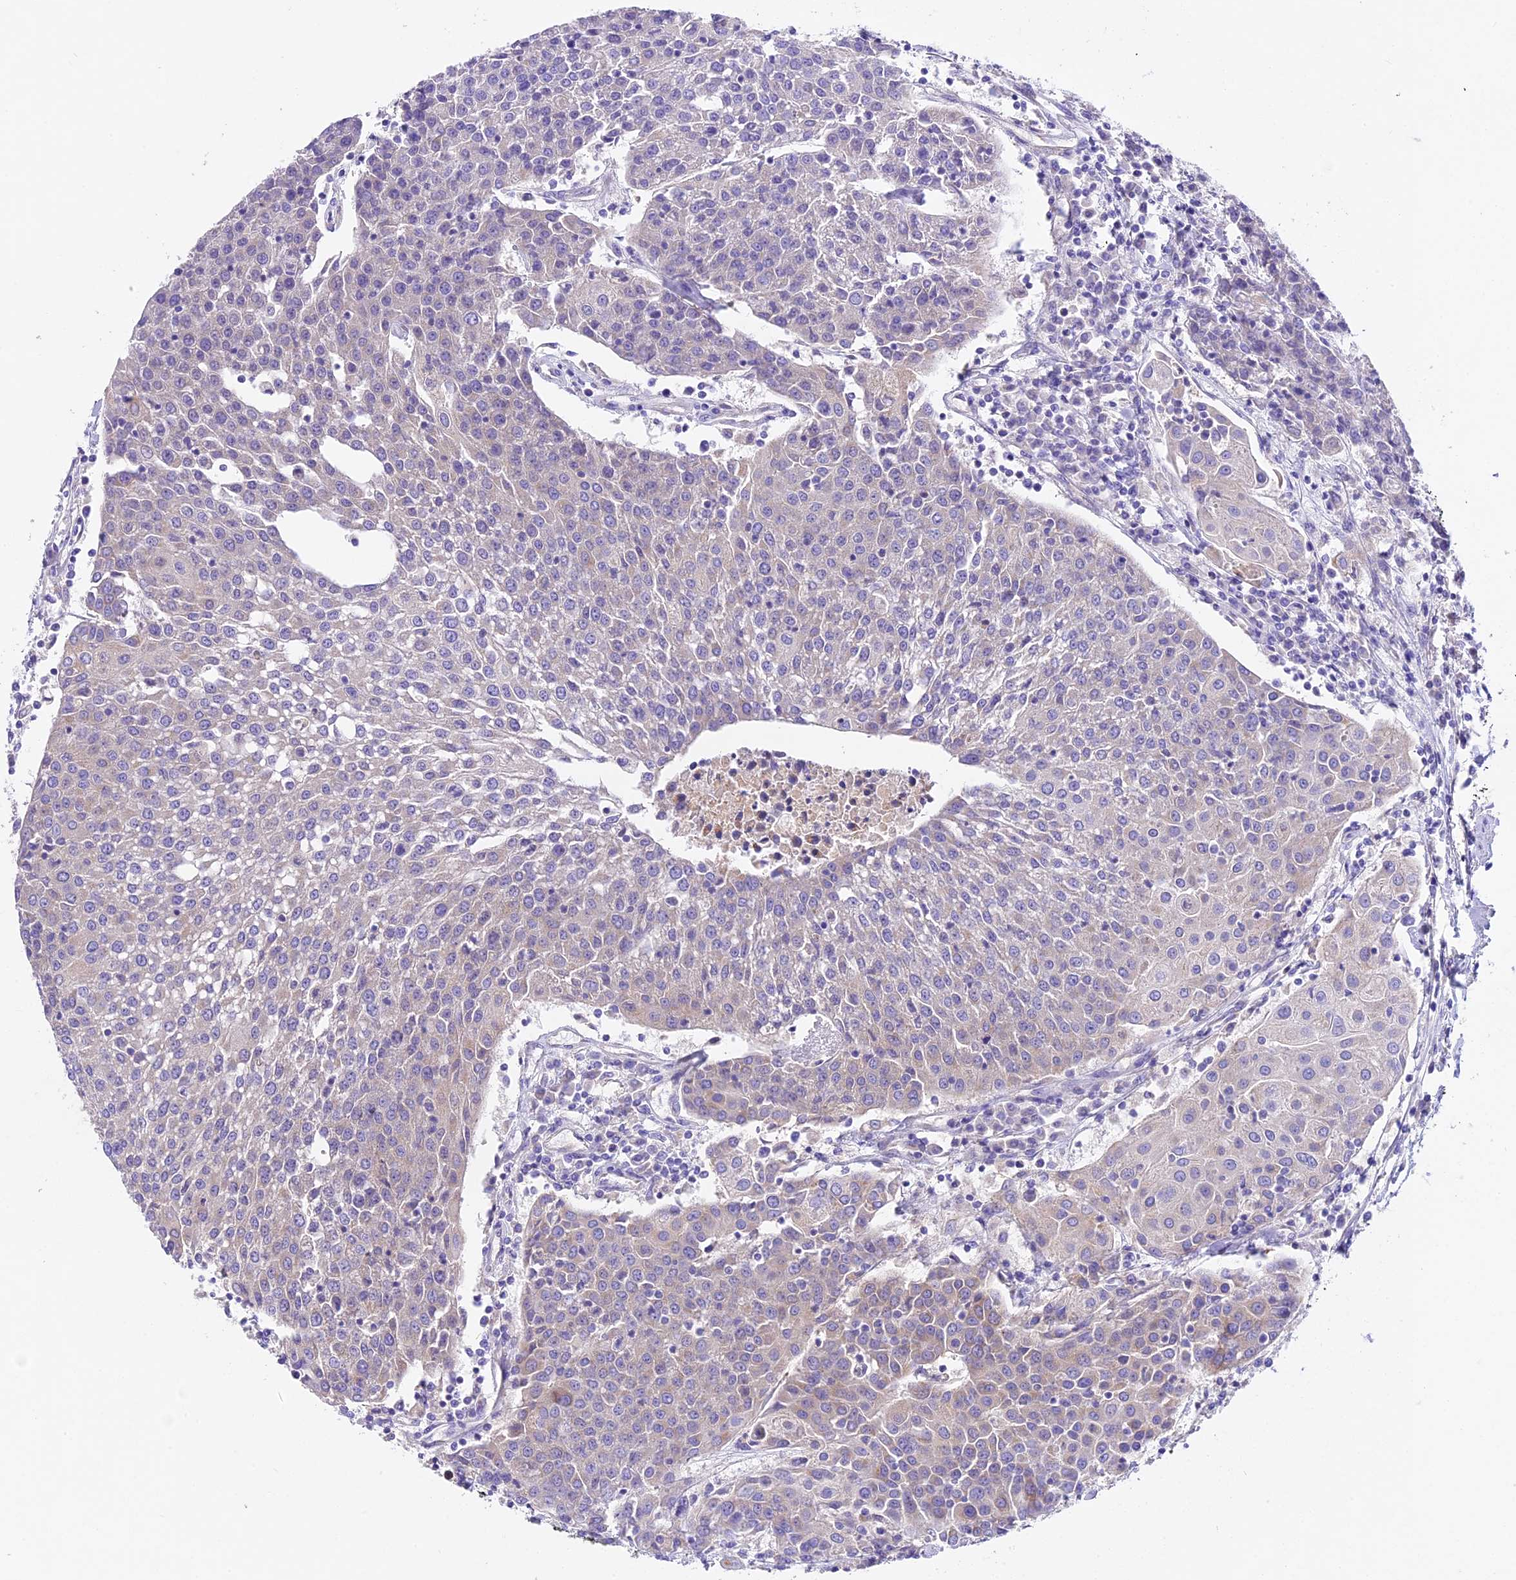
{"staining": {"intensity": "negative", "quantity": "none", "location": "none"}, "tissue": "urothelial cancer", "cell_type": "Tumor cells", "image_type": "cancer", "snomed": [{"axis": "morphology", "description": "Urothelial carcinoma, High grade"}, {"axis": "topography", "description": "Urinary bladder"}], "caption": "IHC image of neoplastic tissue: human urothelial cancer stained with DAB (3,3'-diaminobenzidine) reveals no significant protein expression in tumor cells.", "gene": "PEMT", "patient": {"sex": "female", "age": 85}}